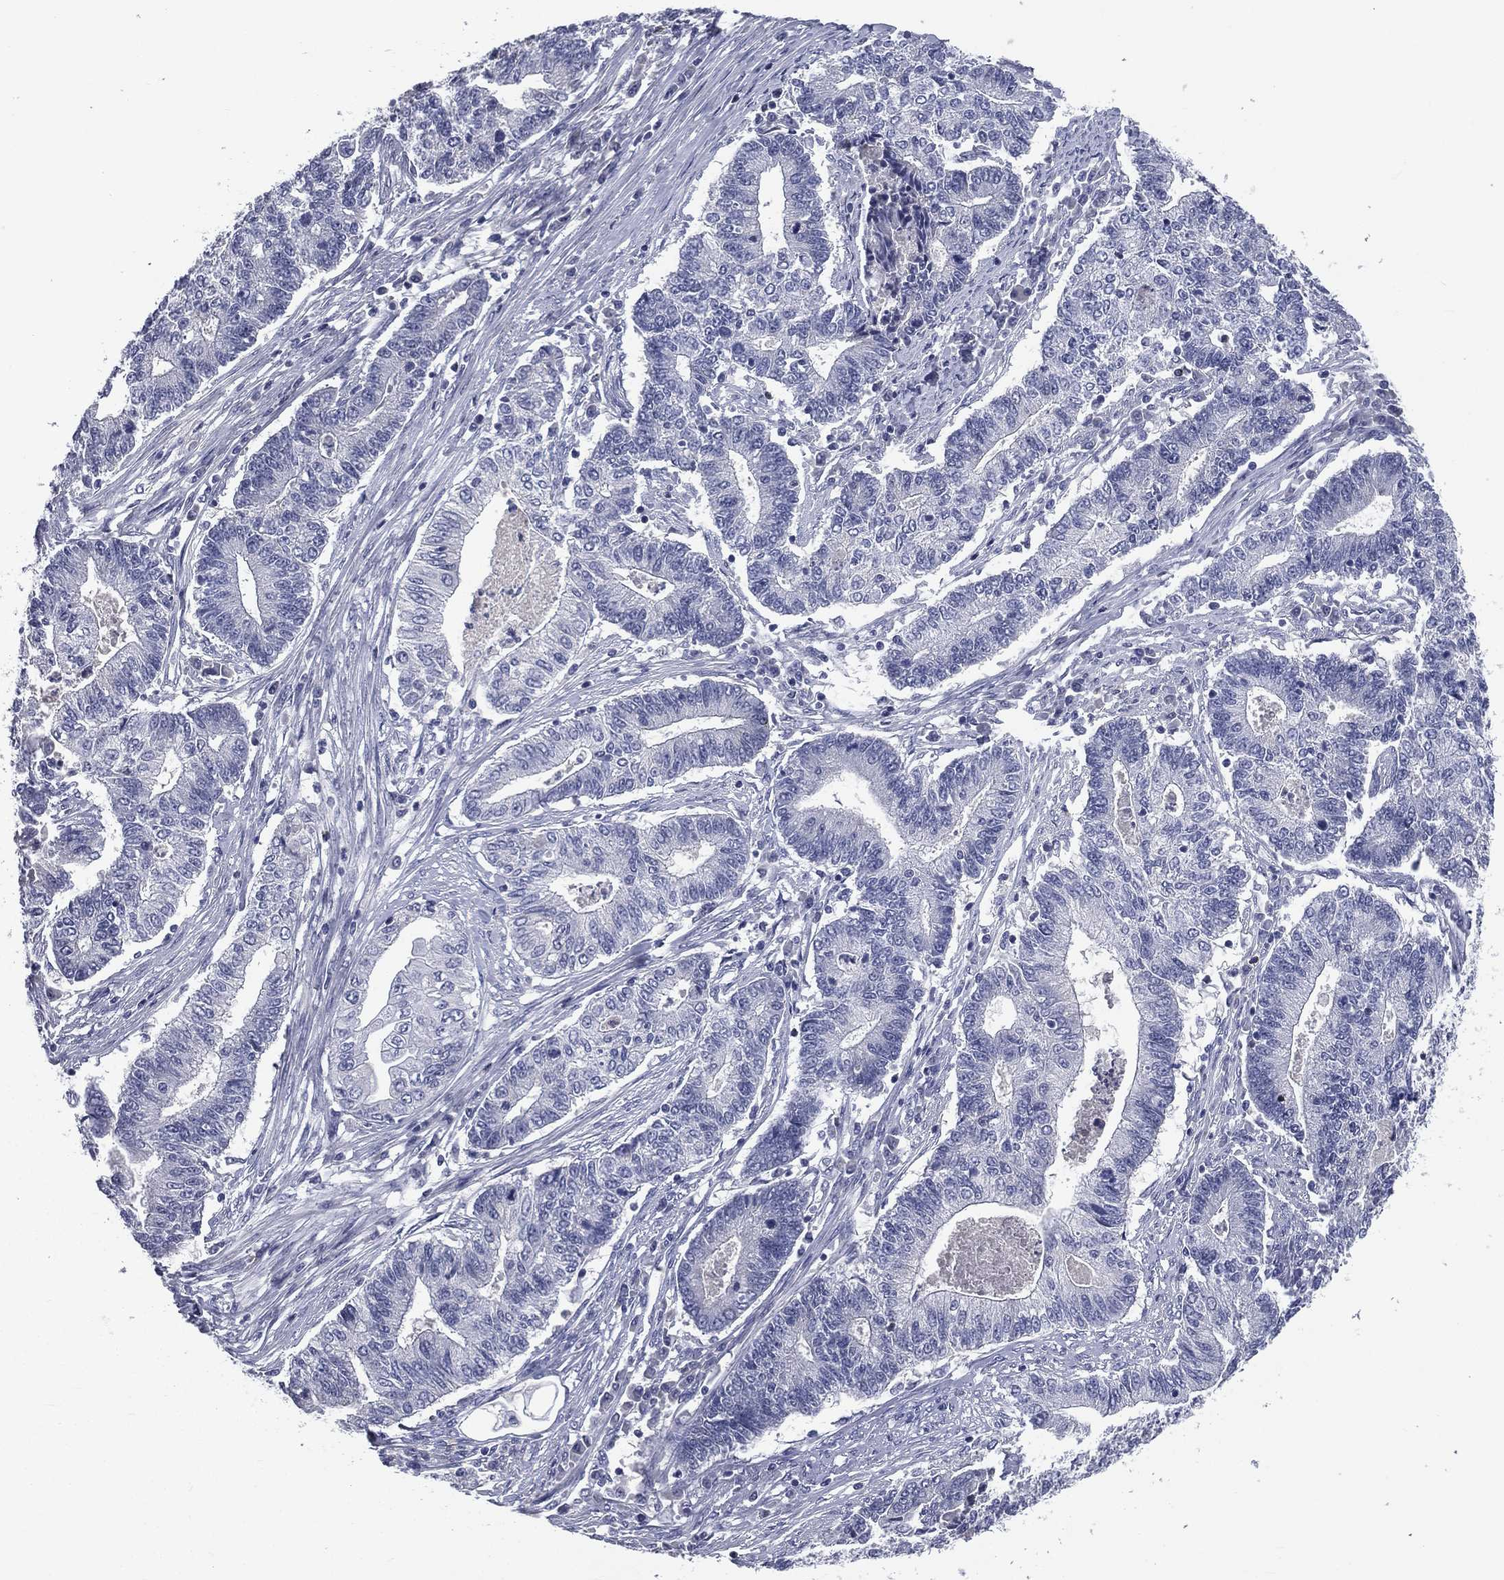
{"staining": {"intensity": "negative", "quantity": "none", "location": "none"}, "tissue": "endometrial cancer", "cell_type": "Tumor cells", "image_type": "cancer", "snomed": [{"axis": "morphology", "description": "Adenocarcinoma, NOS"}, {"axis": "topography", "description": "Uterus"}, {"axis": "topography", "description": "Endometrium"}], "caption": "An immunohistochemistry (IHC) photomicrograph of endometrial cancer (adenocarcinoma) is shown. There is no staining in tumor cells of endometrial cancer (adenocarcinoma). Nuclei are stained in blue.", "gene": "IFT27", "patient": {"sex": "female", "age": 54}}